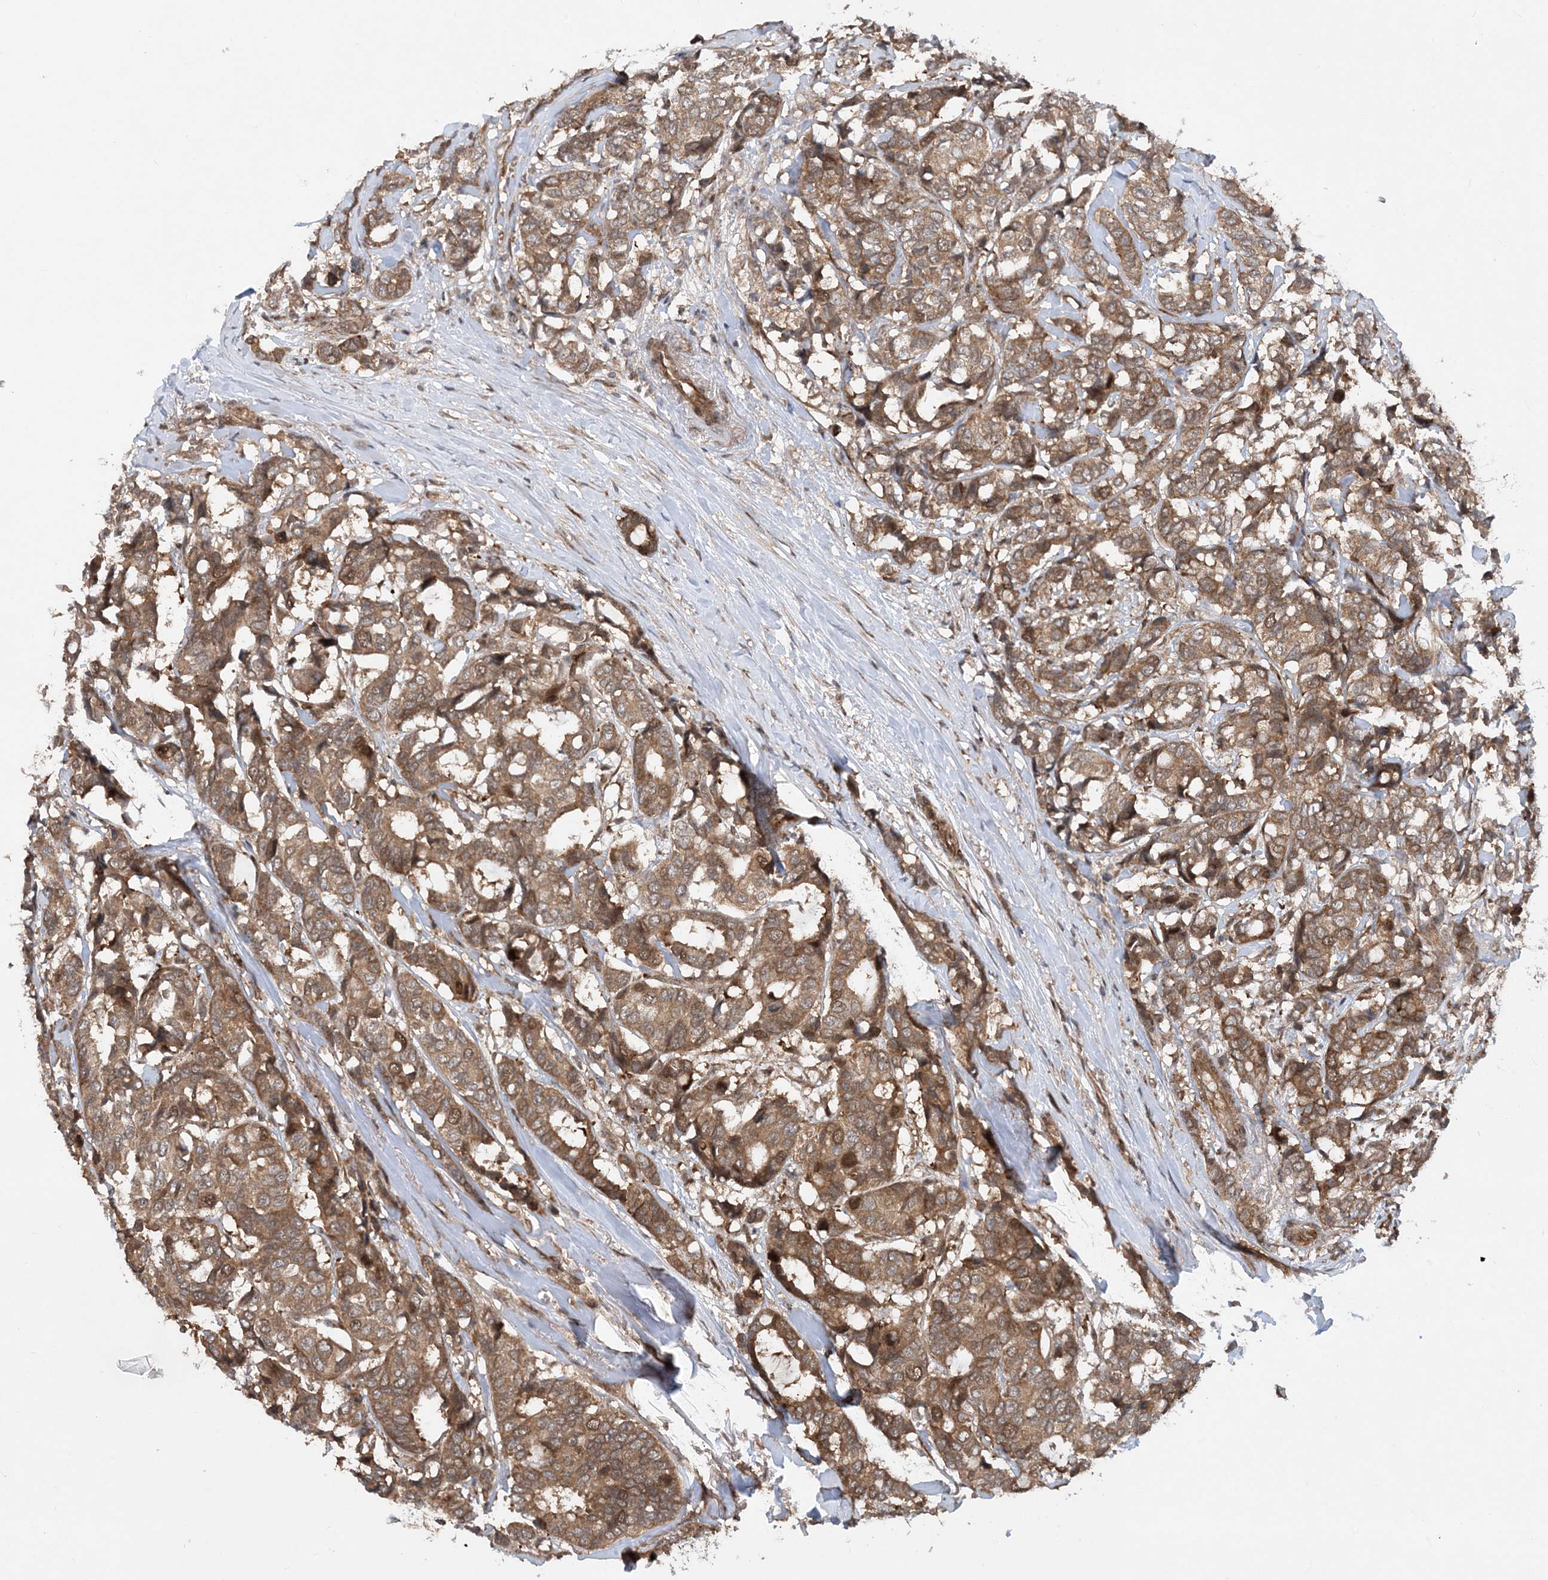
{"staining": {"intensity": "moderate", "quantity": ">75%", "location": "cytoplasmic/membranous"}, "tissue": "breast cancer", "cell_type": "Tumor cells", "image_type": "cancer", "snomed": [{"axis": "morphology", "description": "Duct carcinoma"}, {"axis": "topography", "description": "Breast"}], "caption": "Immunohistochemistry (IHC) (DAB (3,3'-diaminobenzidine)) staining of human breast invasive ductal carcinoma reveals moderate cytoplasmic/membranous protein staining in about >75% of tumor cells. The staining is performed using DAB (3,3'-diaminobenzidine) brown chromogen to label protein expression. The nuclei are counter-stained blue using hematoxylin.", "gene": "HEMK1", "patient": {"sex": "female", "age": 87}}